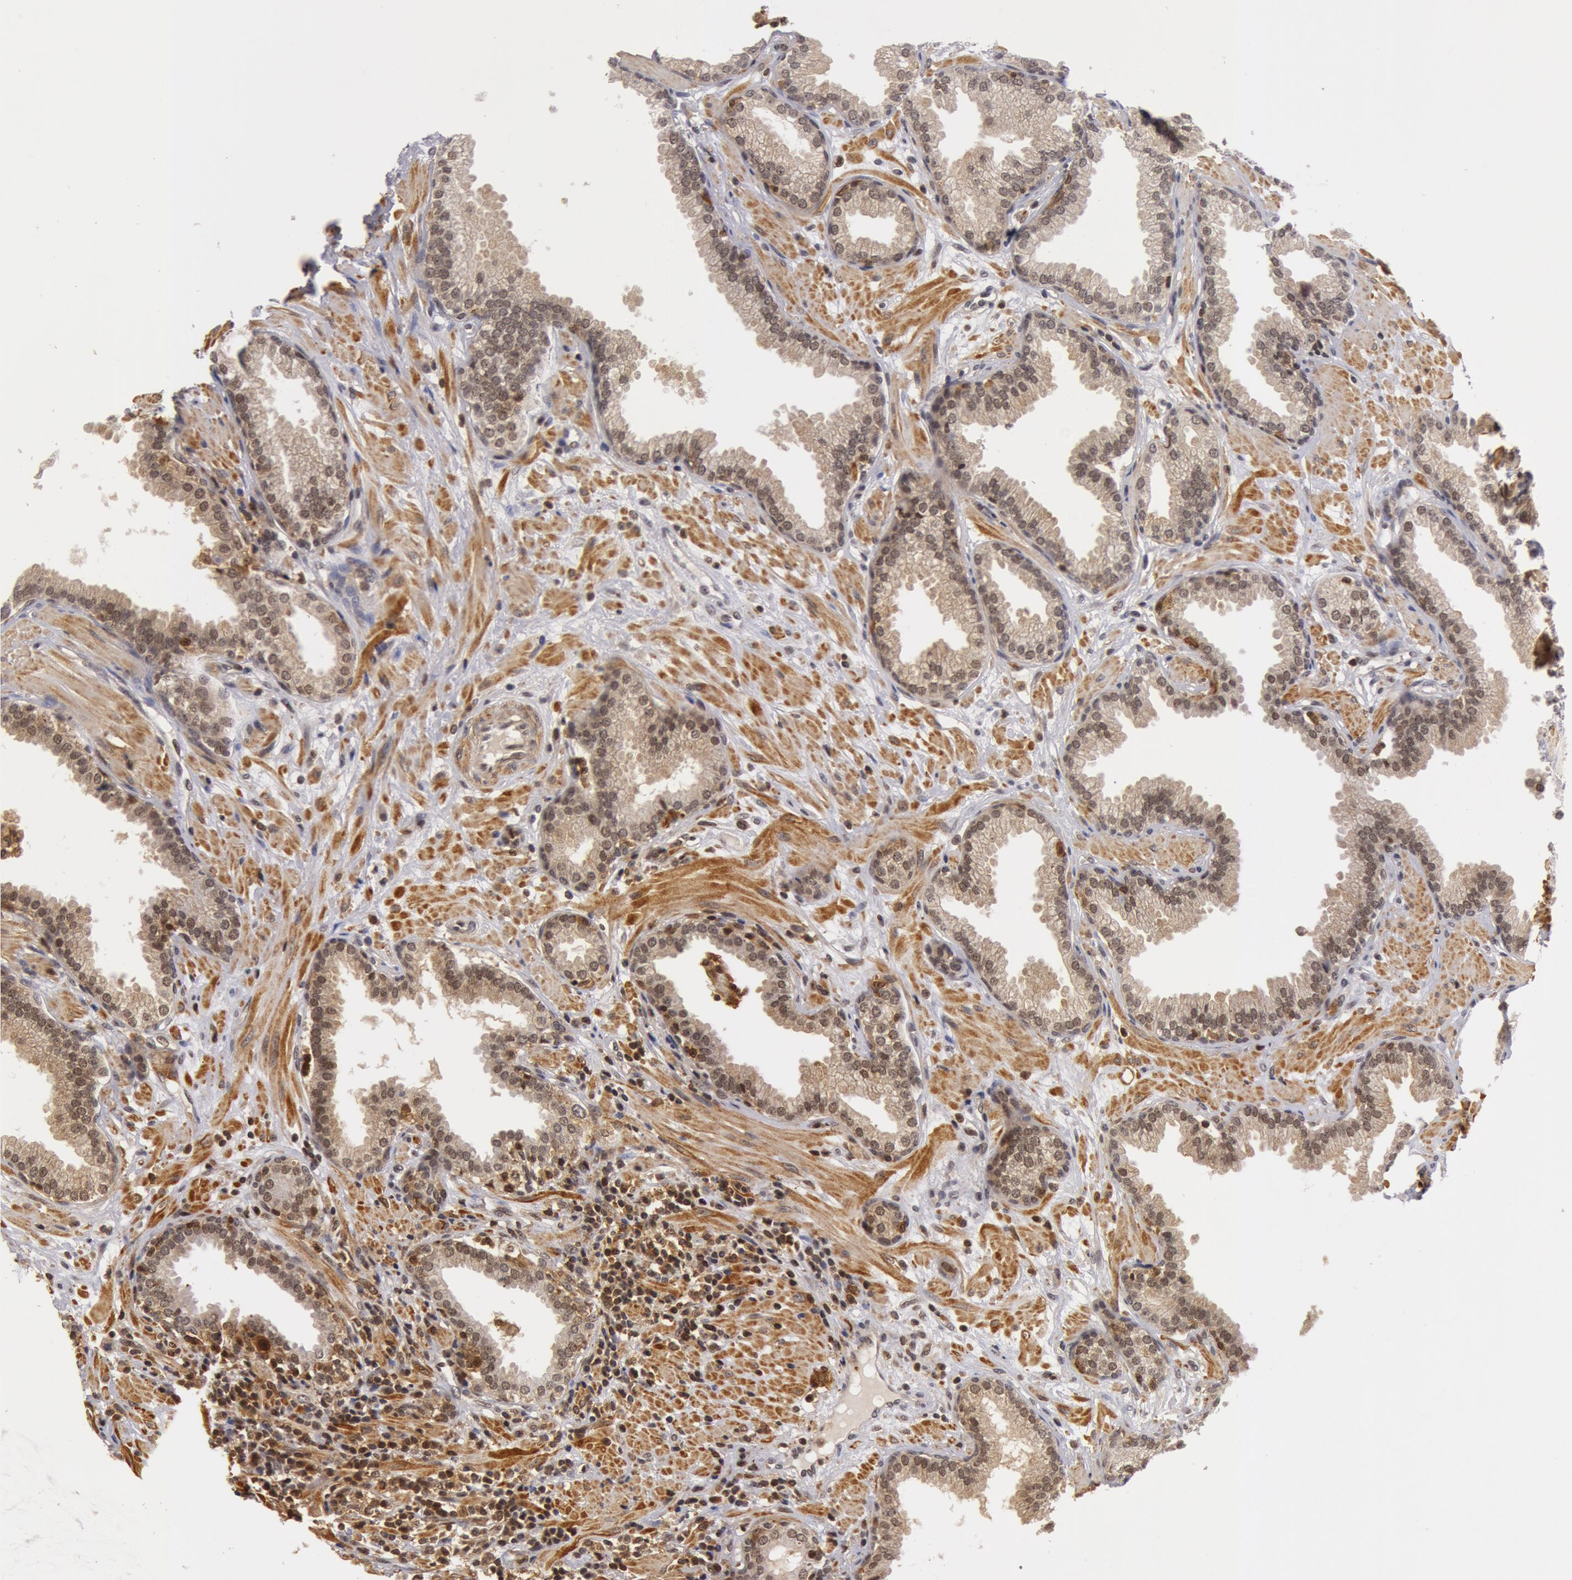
{"staining": {"intensity": "moderate", "quantity": ">75%", "location": "cytoplasmic/membranous"}, "tissue": "prostate", "cell_type": "Glandular cells", "image_type": "normal", "snomed": [{"axis": "morphology", "description": "Normal tissue, NOS"}, {"axis": "topography", "description": "Prostate"}], "caption": "Protein analysis of benign prostate exhibits moderate cytoplasmic/membranous expression in approximately >75% of glandular cells.", "gene": "ZNF350", "patient": {"sex": "male", "age": 64}}